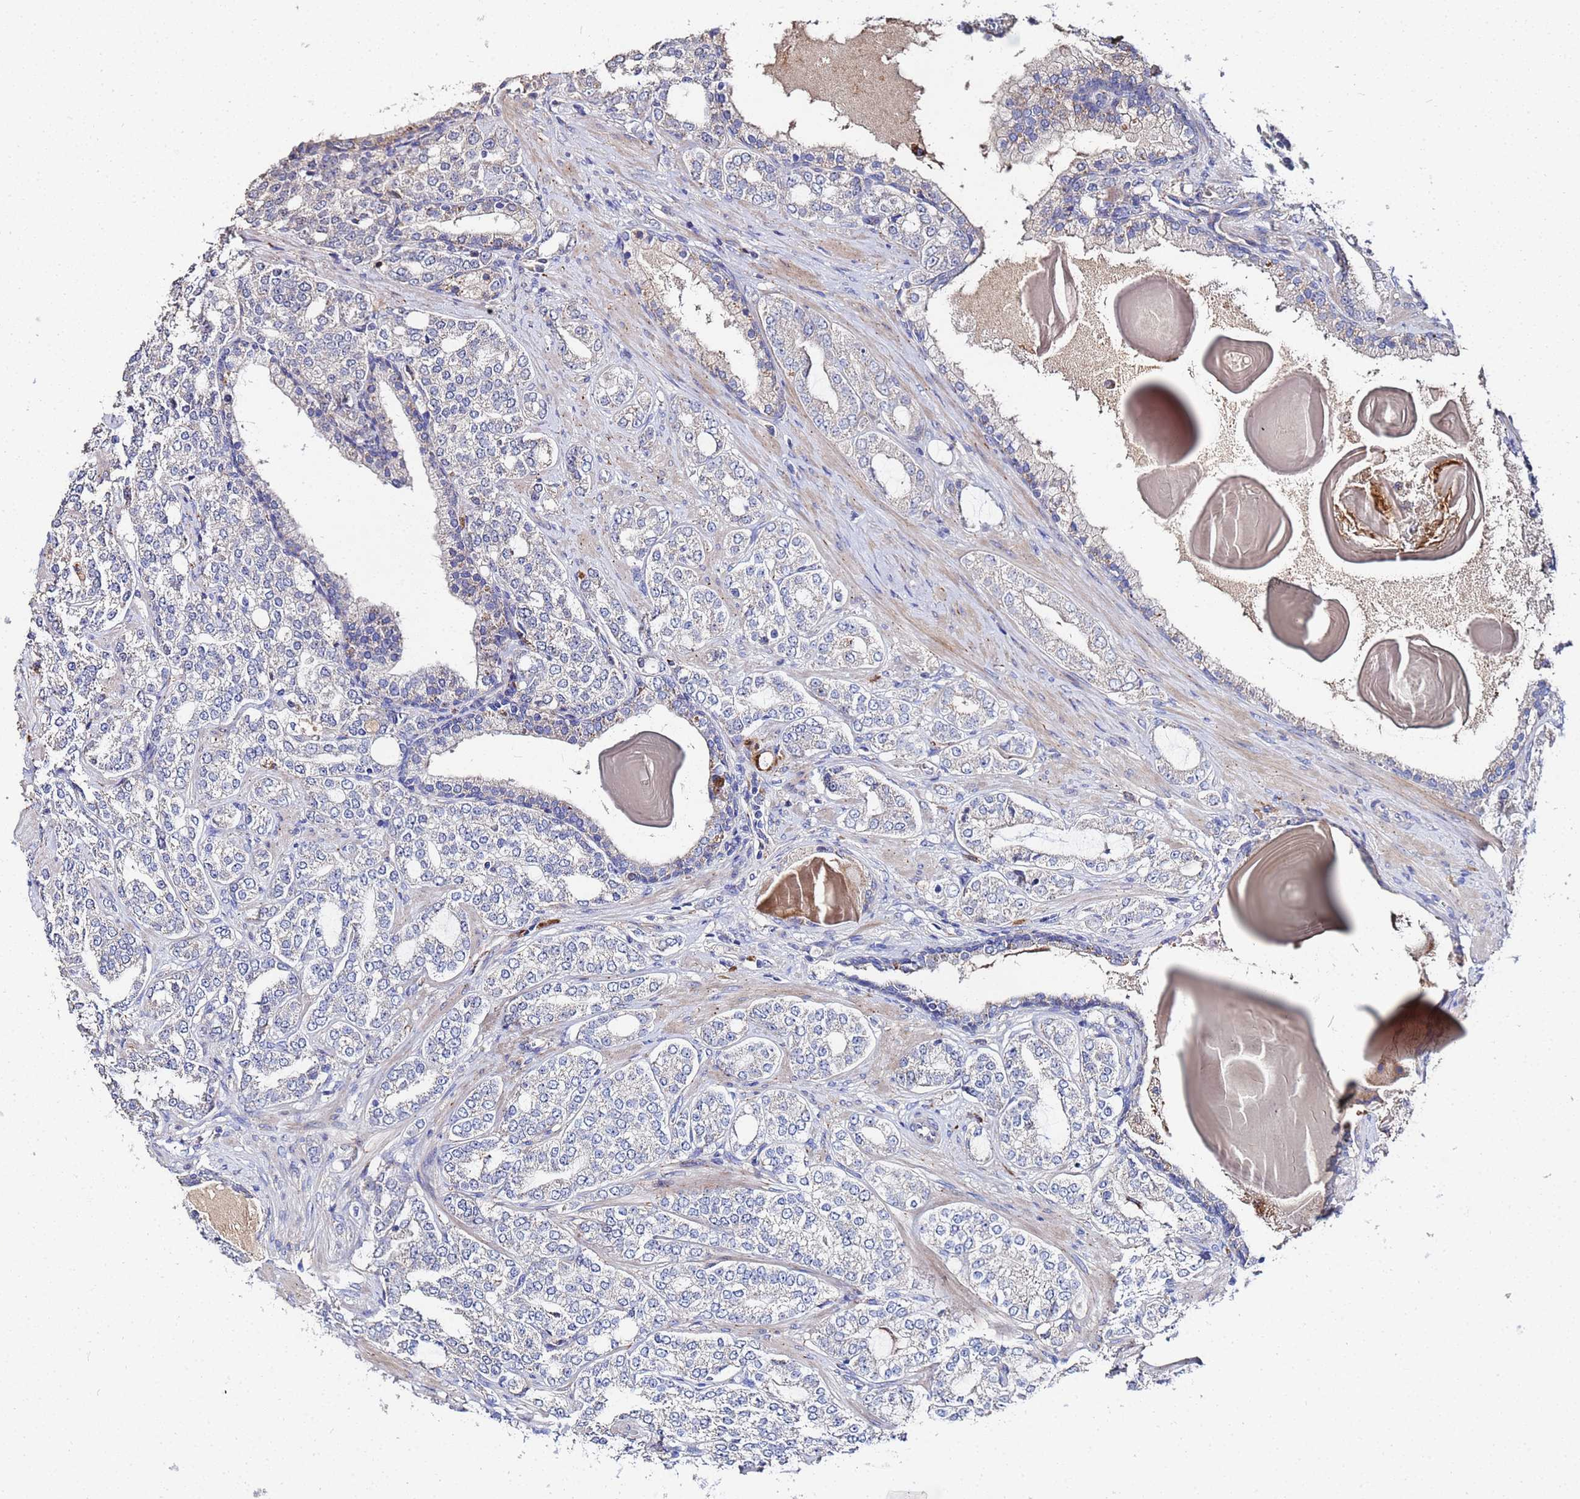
{"staining": {"intensity": "negative", "quantity": "none", "location": "none"}, "tissue": "prostate cancer", "cell_type": "Tumor cells", "image_type": "cancer", "snomed": [{"axis": "morphology", "description": "Adenocarcinoma, High grade"}, {"axis": "topography", "description": "Prostate"}], "caption": "Immunohistochemistry image of human prostate cancer (adenocarcinoma (high-grade)) stained for a protein (brown), which reveals no positivity in tumor cells.", "gene": "TCP10L", "patient": {"sex": "male", "age": 64}}